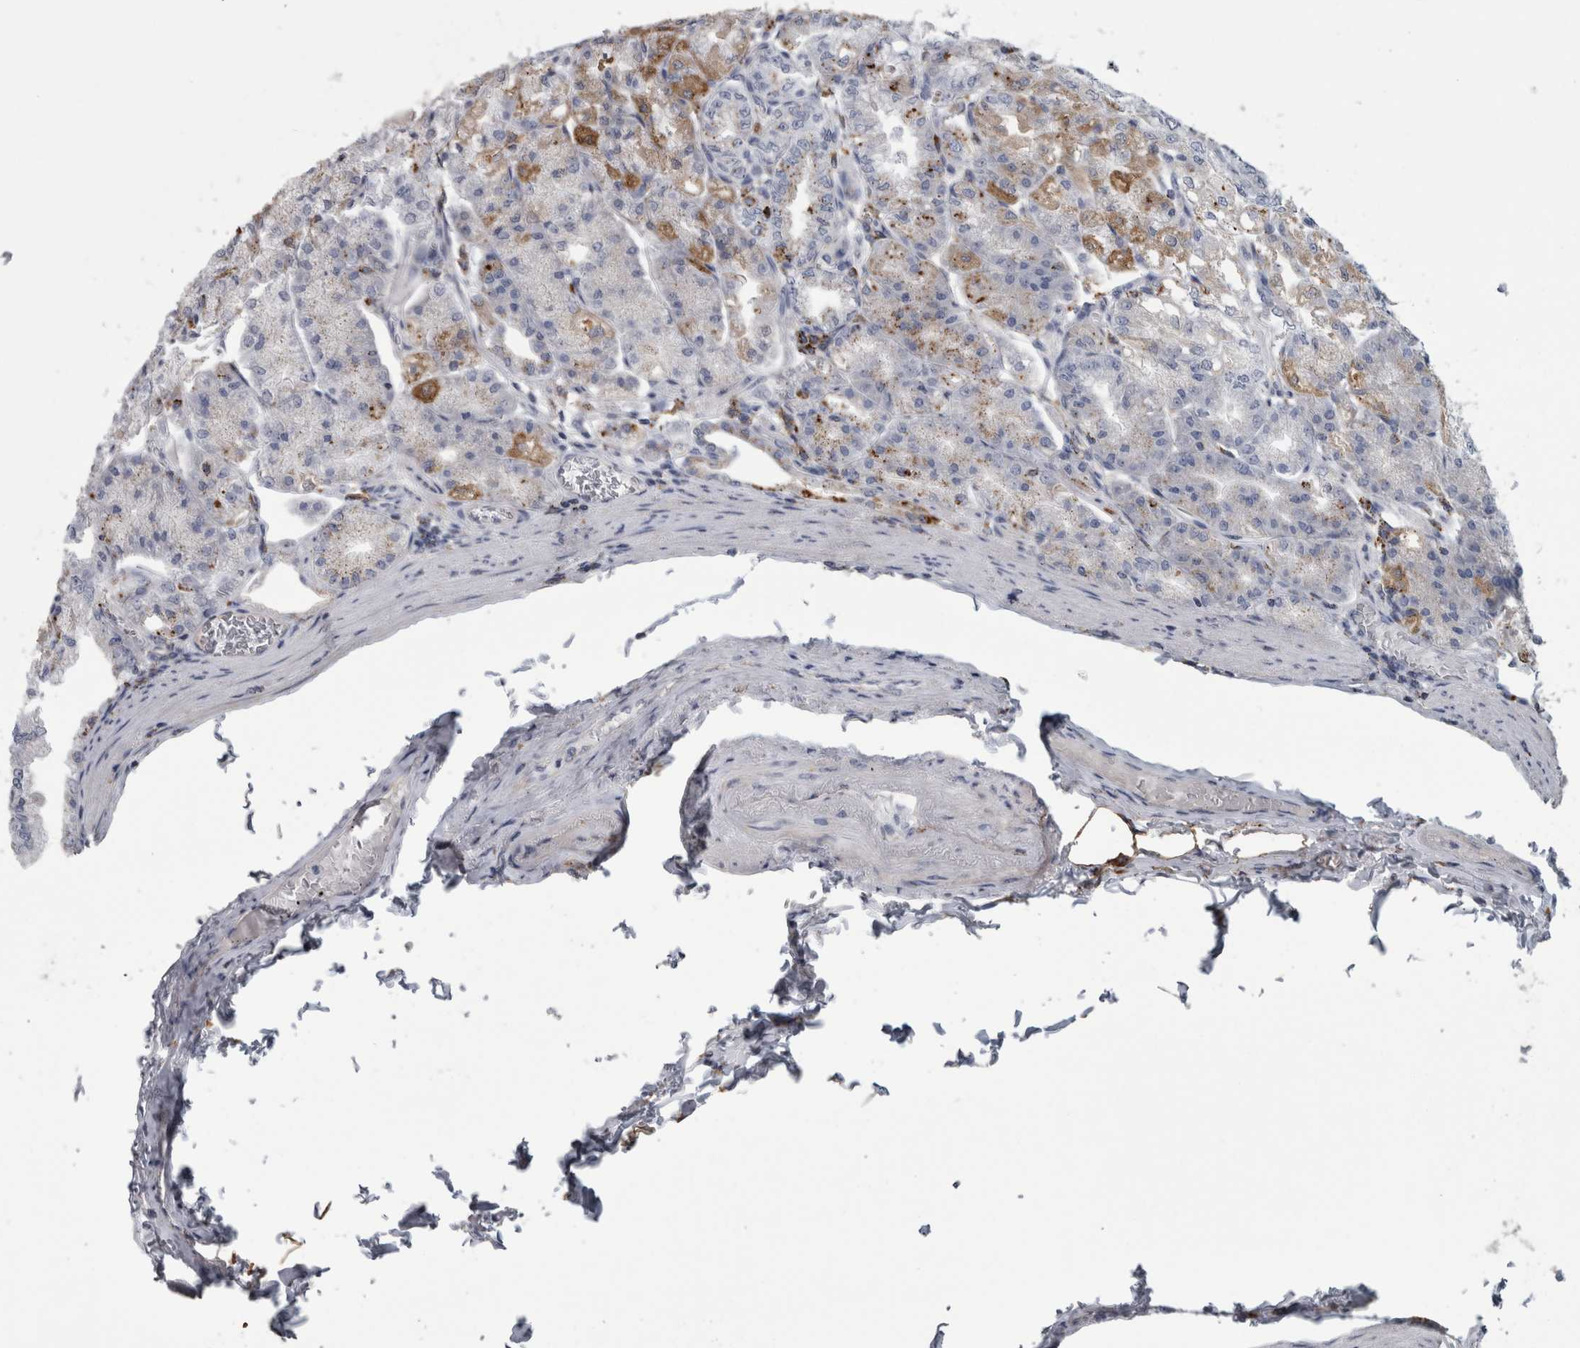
{"staining": {"intensity": "moderate", "quantity": "25%-75%", "location": "cytoplasmic/membranous"}, "tissue": "stomach", "cell_type": "Glandular cells", "image_type": "normal", "snomed": [{"axis": "morphology", "description": "Normal tissue, NOS"}, {"axis": "topography", "description": "Stomach, lower"}], "caption": "DAB (3,3'-diaminobenzidine) immunohistochemical staining of unremarkable human stomach displays moderate cytoplasmic/membranous protein staining in approximately 25%-75% of glandular cells. The staining is performed using DAB brown chromogen to label protein expression. The nuclei are counter-stained blue using hematoxylin.", "gene": "DPP7", "patient": {"sex": "male", "age": 71}}